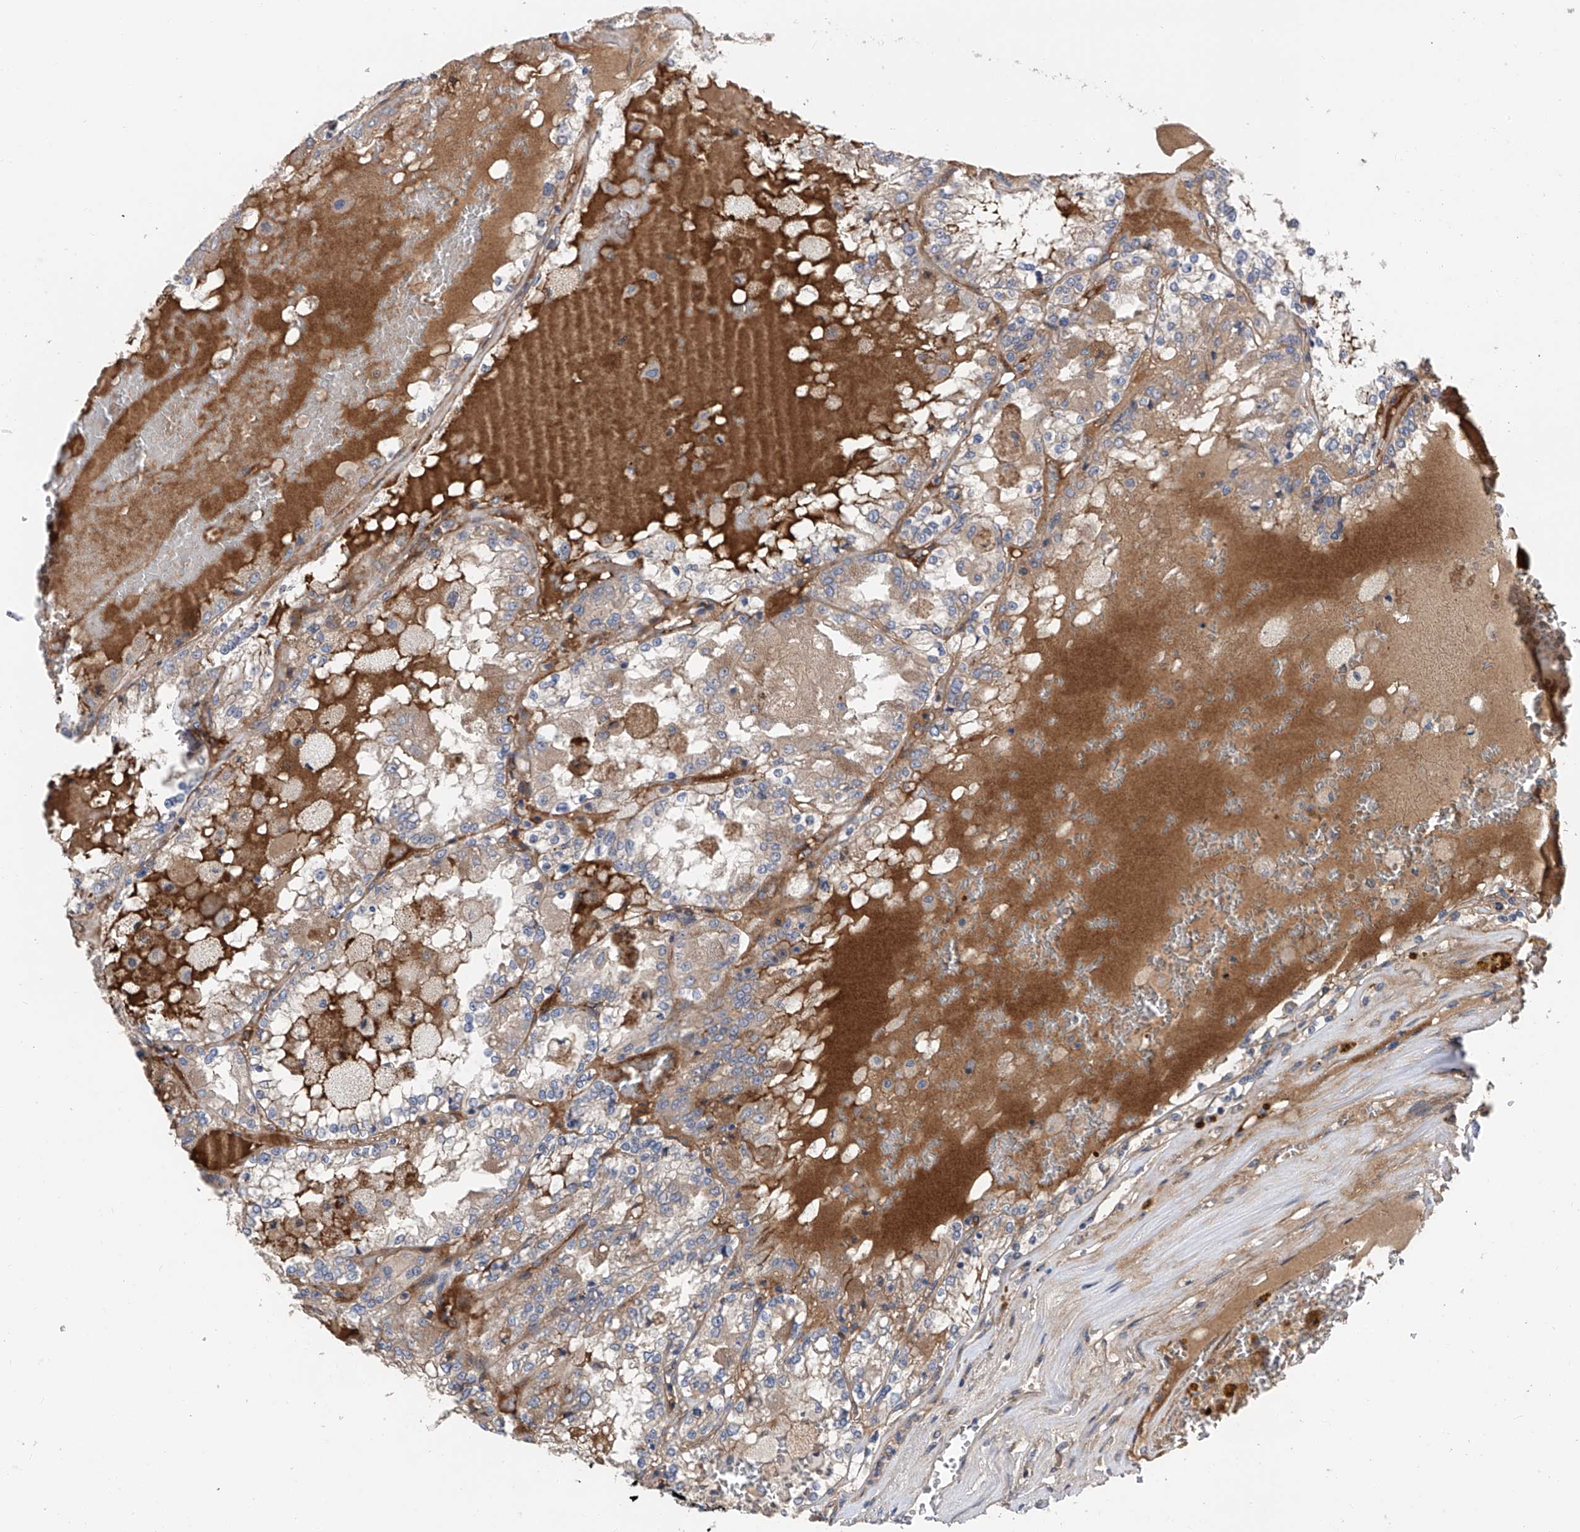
{"staining": {"intensity": "weak", "quantity": "<25%", "location": "cytoplasmic/membranous"}, "tissue": "renal cancer", "cell_type": "Tumor cells", "image_type": "cancer", "snomed": [{"axis": "morphology", "description": "Adenocarcinoma, NOS"}, {"axis": "topography", "description": "Kidney"}], "caption": "Immunohistochemistry of renal adenocarcinoma demonstrates no expression in tumor cells.", "gene": "PTK2", "patient": {"sex": "female", "age": 56}}